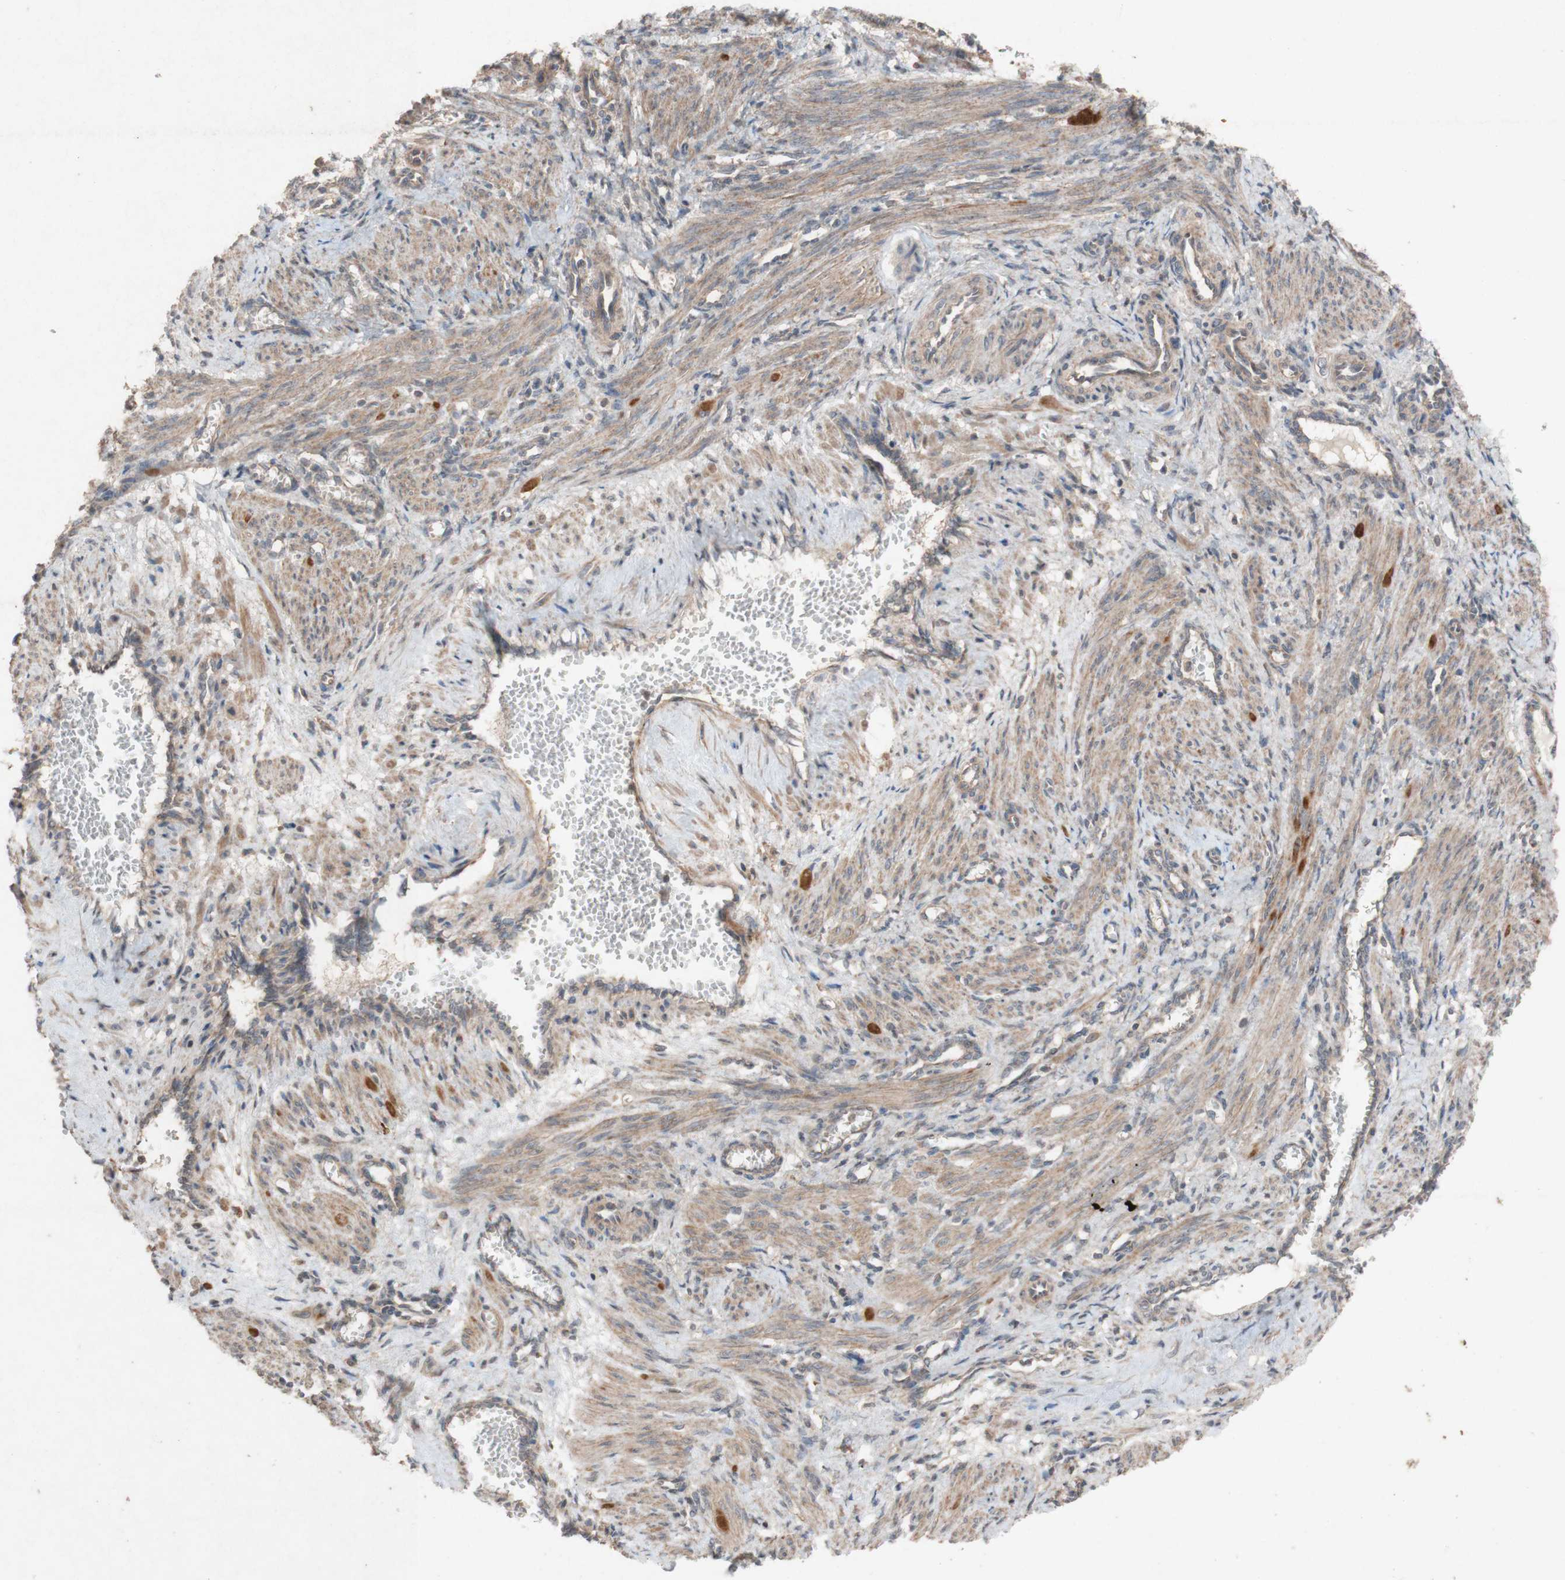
{"staining": {"intensity": "weak", "quantity": ">75%", "location": "cytoplasmic/membranous"}, "tissue": "smooth muscle", "cell_type": "Smooth muscle cells", "image_type": "normal", "snomed": [{"axis": "morphology", "description": "Normal tissue, NOS"}, {"axis": "topography", "description": "Endometrium"}], "caption": "Immunohistochemistry histopathology image of unremarkable human smooth muscle stained for a protein (brown), which displays low levels of weak cytoplasmic/membranous staining in approximately >75% of smooth muscle cells.", "gene": "ATP6V1F", "patient": {"sex": "female", "age": 33}}